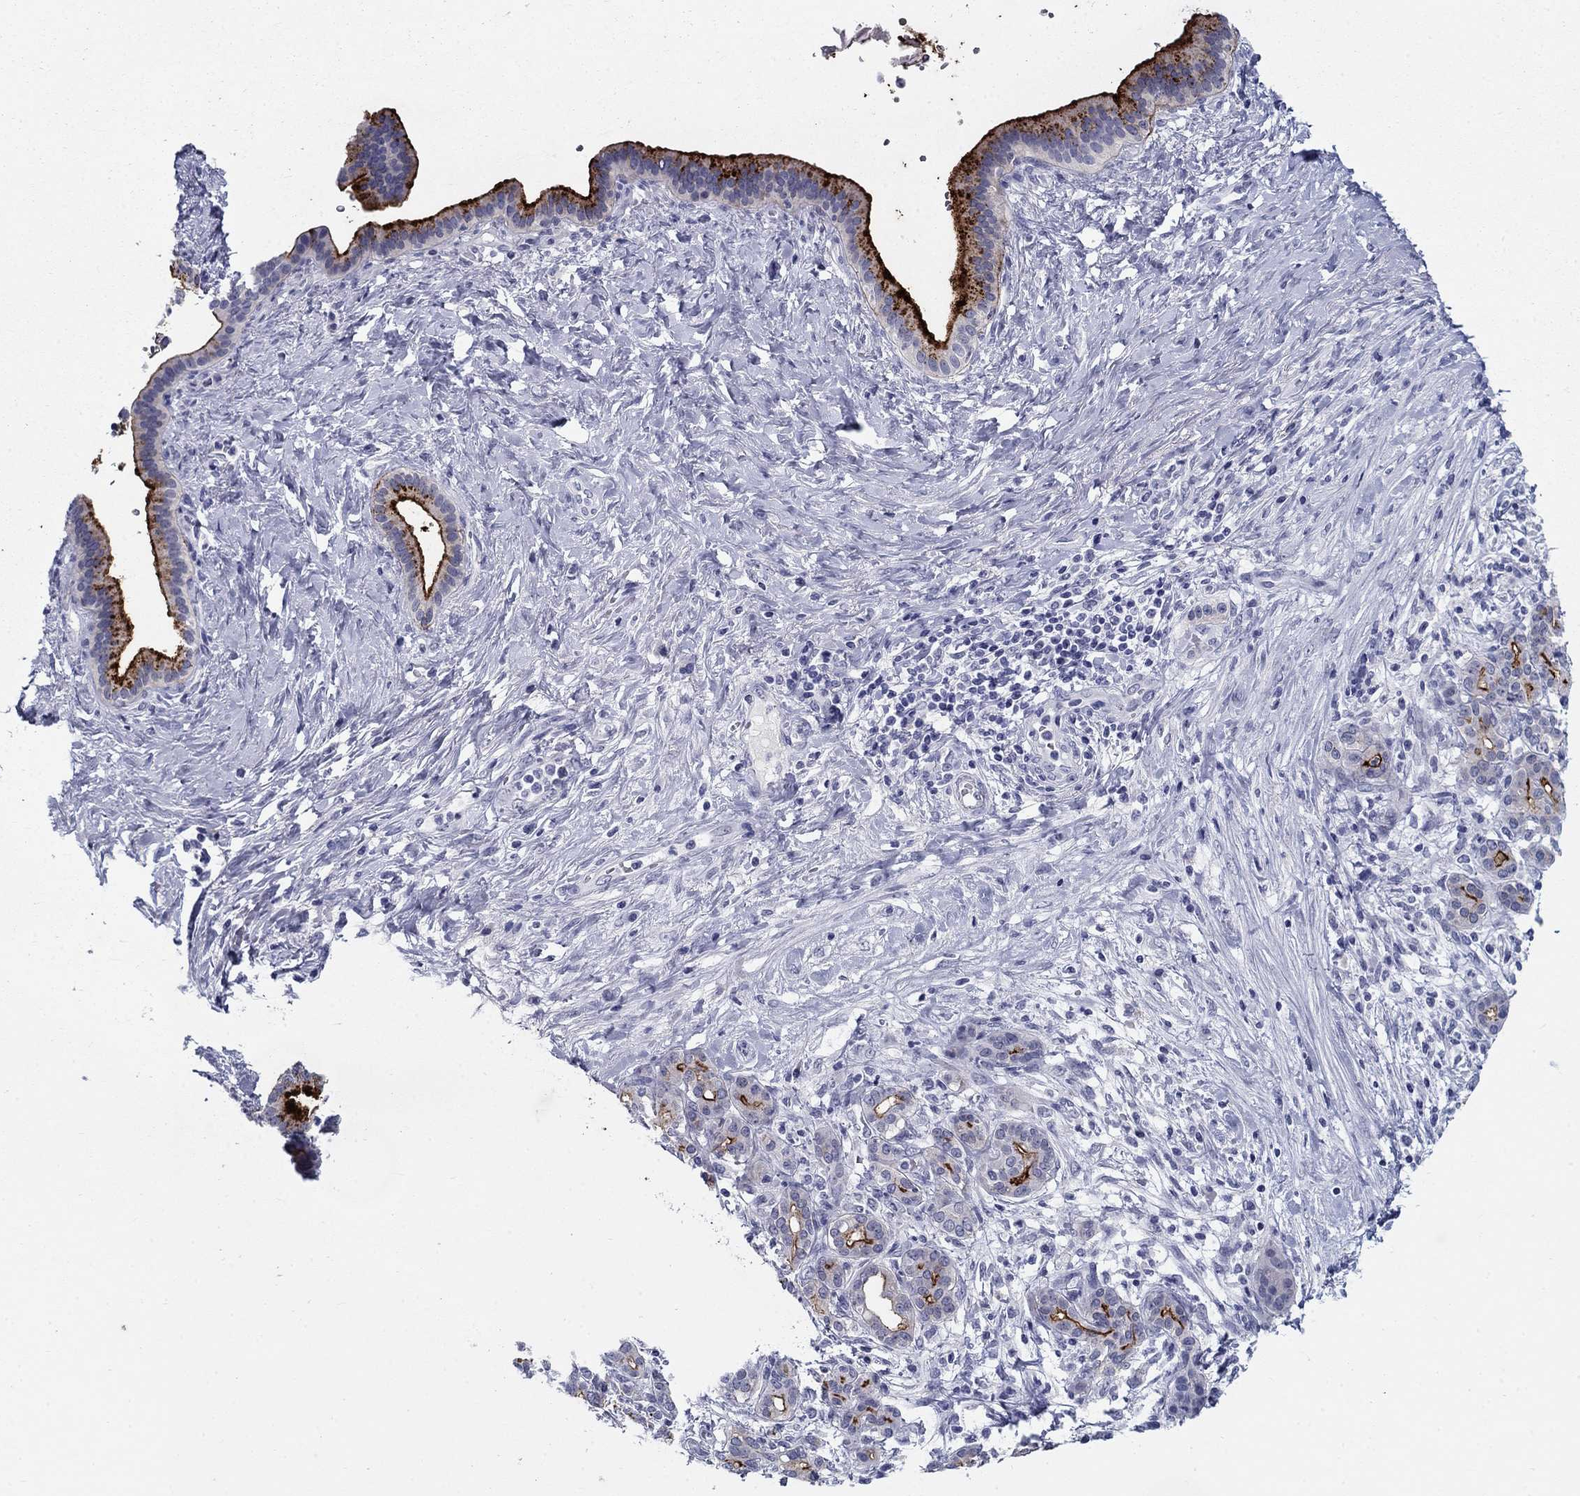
{"staining": {"intensity": "strong", "quantity": "25%-75%", "location": "cytoplasmic/membranous"}, "tissue": "pancreatic cancer", "cell_type": "Tumor cells", "image_type": "cancer", "snomed": [{"axis": "morphology", "description": "Adenocarcinoma, NOS"}, {"axis": "topography", "description": "Pancreas"}], "caption": "This is an image of immunohistochemistry staining of pancreatic adenocarcinoma, which shows strong expression in the cytoplasmic/membranous of tumor cells.", "gene": "C4orf19", "patient": {"sex": "male", "age": 44}}